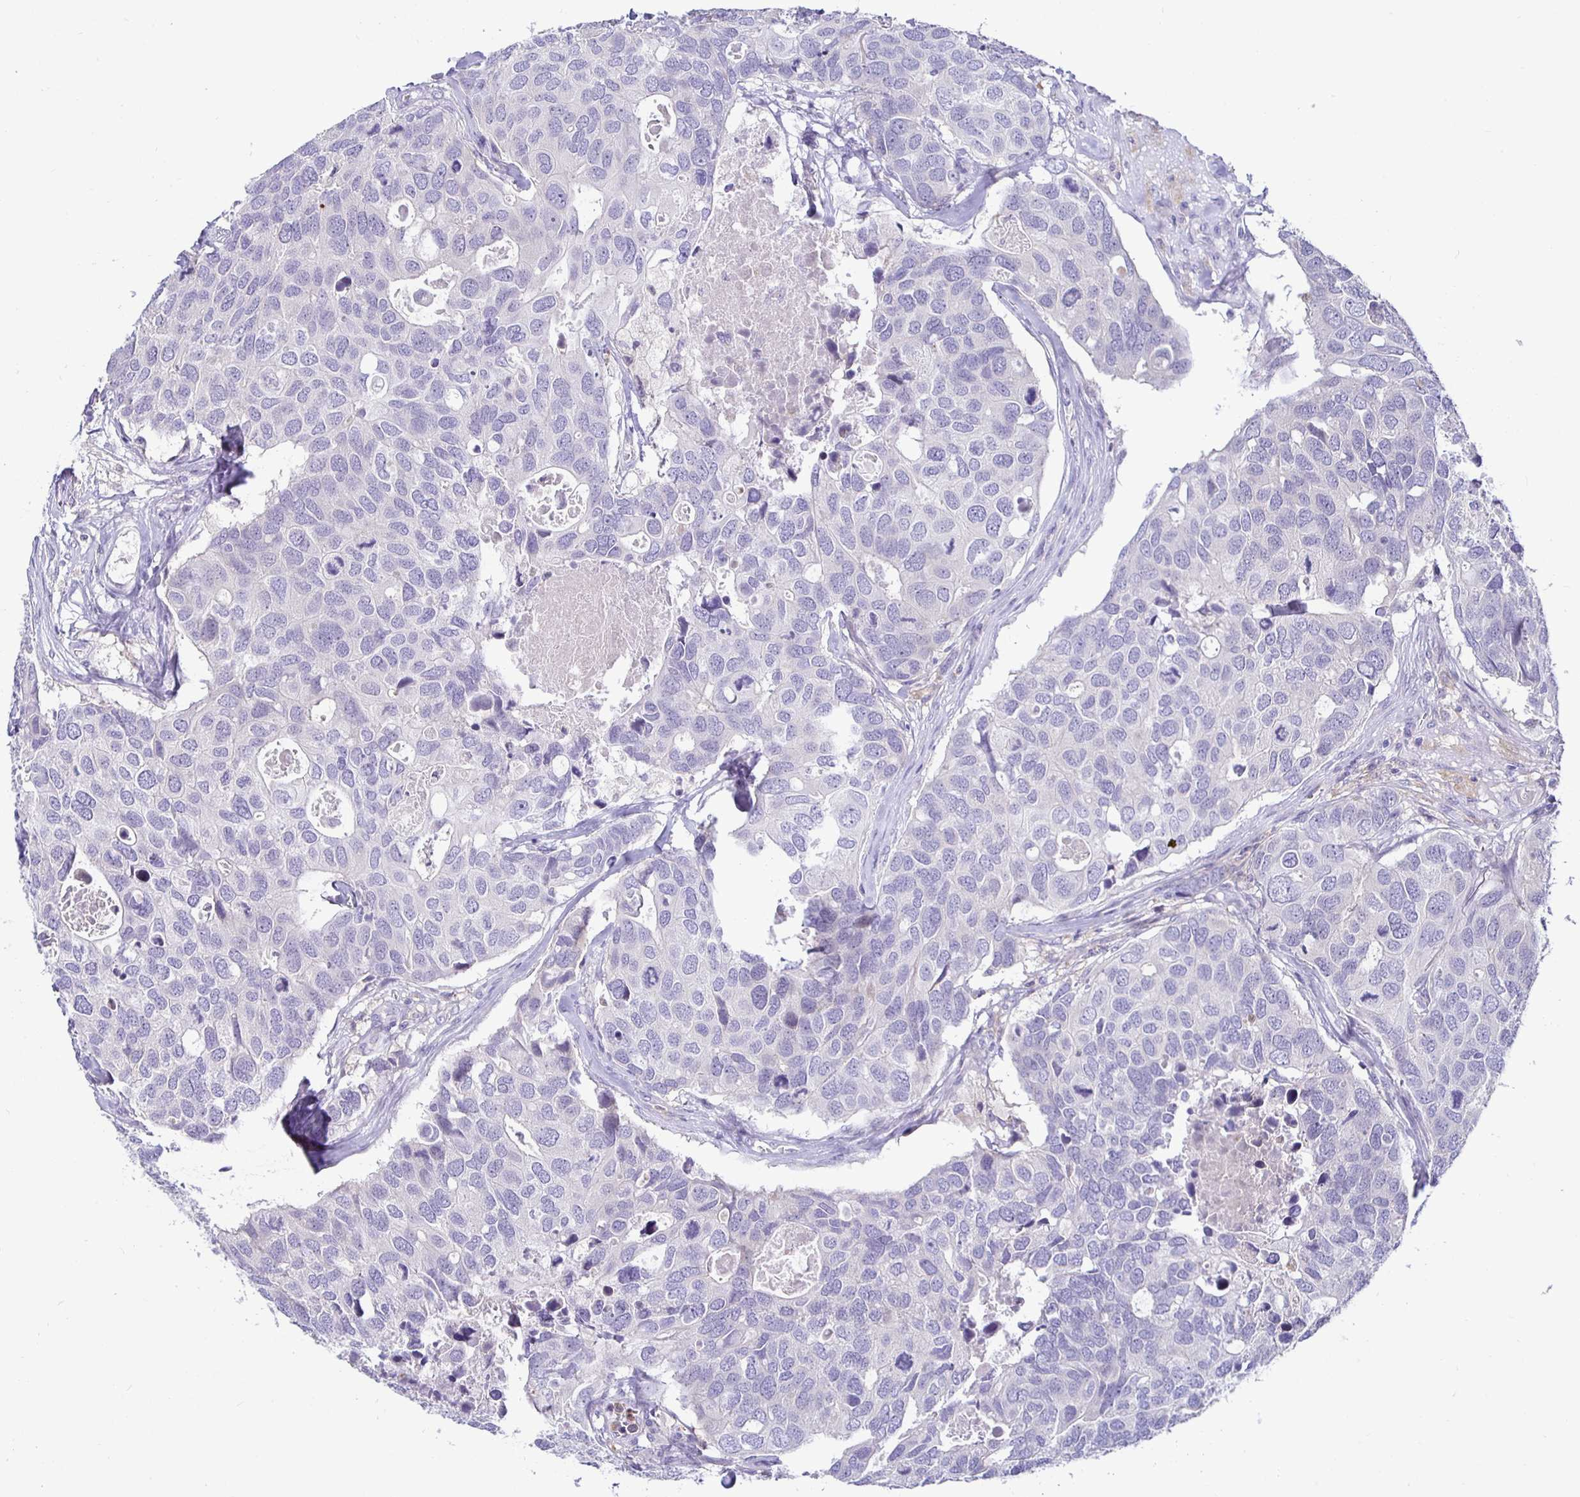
{"staining": {"intensity": "negative", "quantity": "none", "location": "none"}, "tissue": "breast cancer", "cell_type": "Tumor cells", "image_type": "cancer", "snomed": [{"axis": "morphology", "description": "Duct carcinoma"}, {"axis": "topography", "description": "Breast"}], "caption": "Invasive ductal carcinoma (breast) was stained to show a protein in brown. There is no significant positivity in tumor cells.", "gene": "SIRPA", "patient": {"sex": "female", "age": 83}}